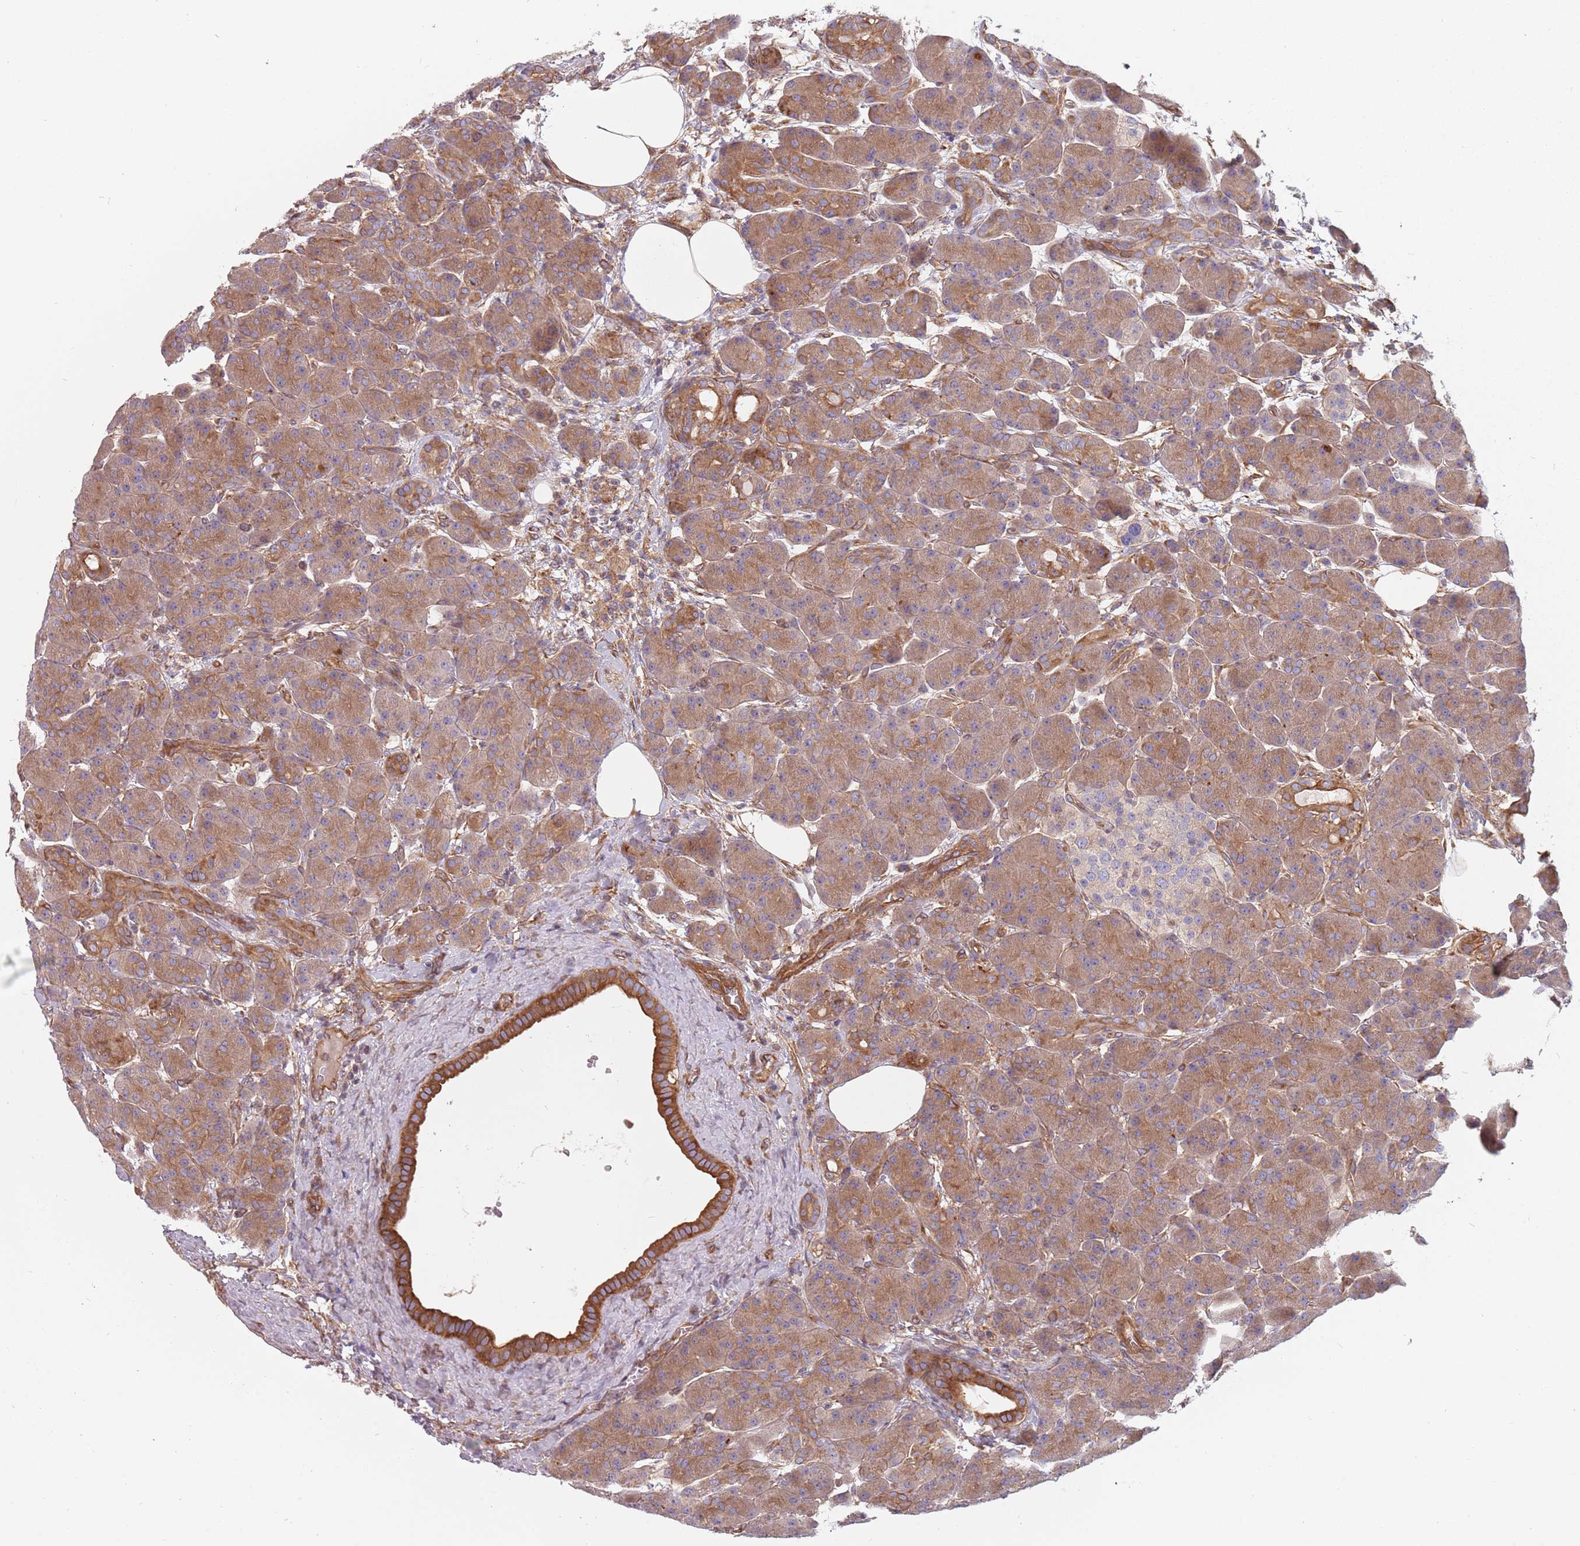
{"staining": {"intensity": "moderate", "quantity": ">75%", "location": "cytoplasmic/membranous"}, "tissue": "pancreas", "cell_type": "Exocrine glandular cells", "image_type": "normal", "snomed": [{"axis": "morphology", "description": "Normal tissue, NOS"}, {"axis": "topography", "description": "Pancreas"}], "caption": "An image of human pancreas stained for a protein shows moderate cytoplasmic/membranous brown staining in exocrine glandular cells.", "gene": "SPDL1", "patient": {"sex": "male", "age": 63}}